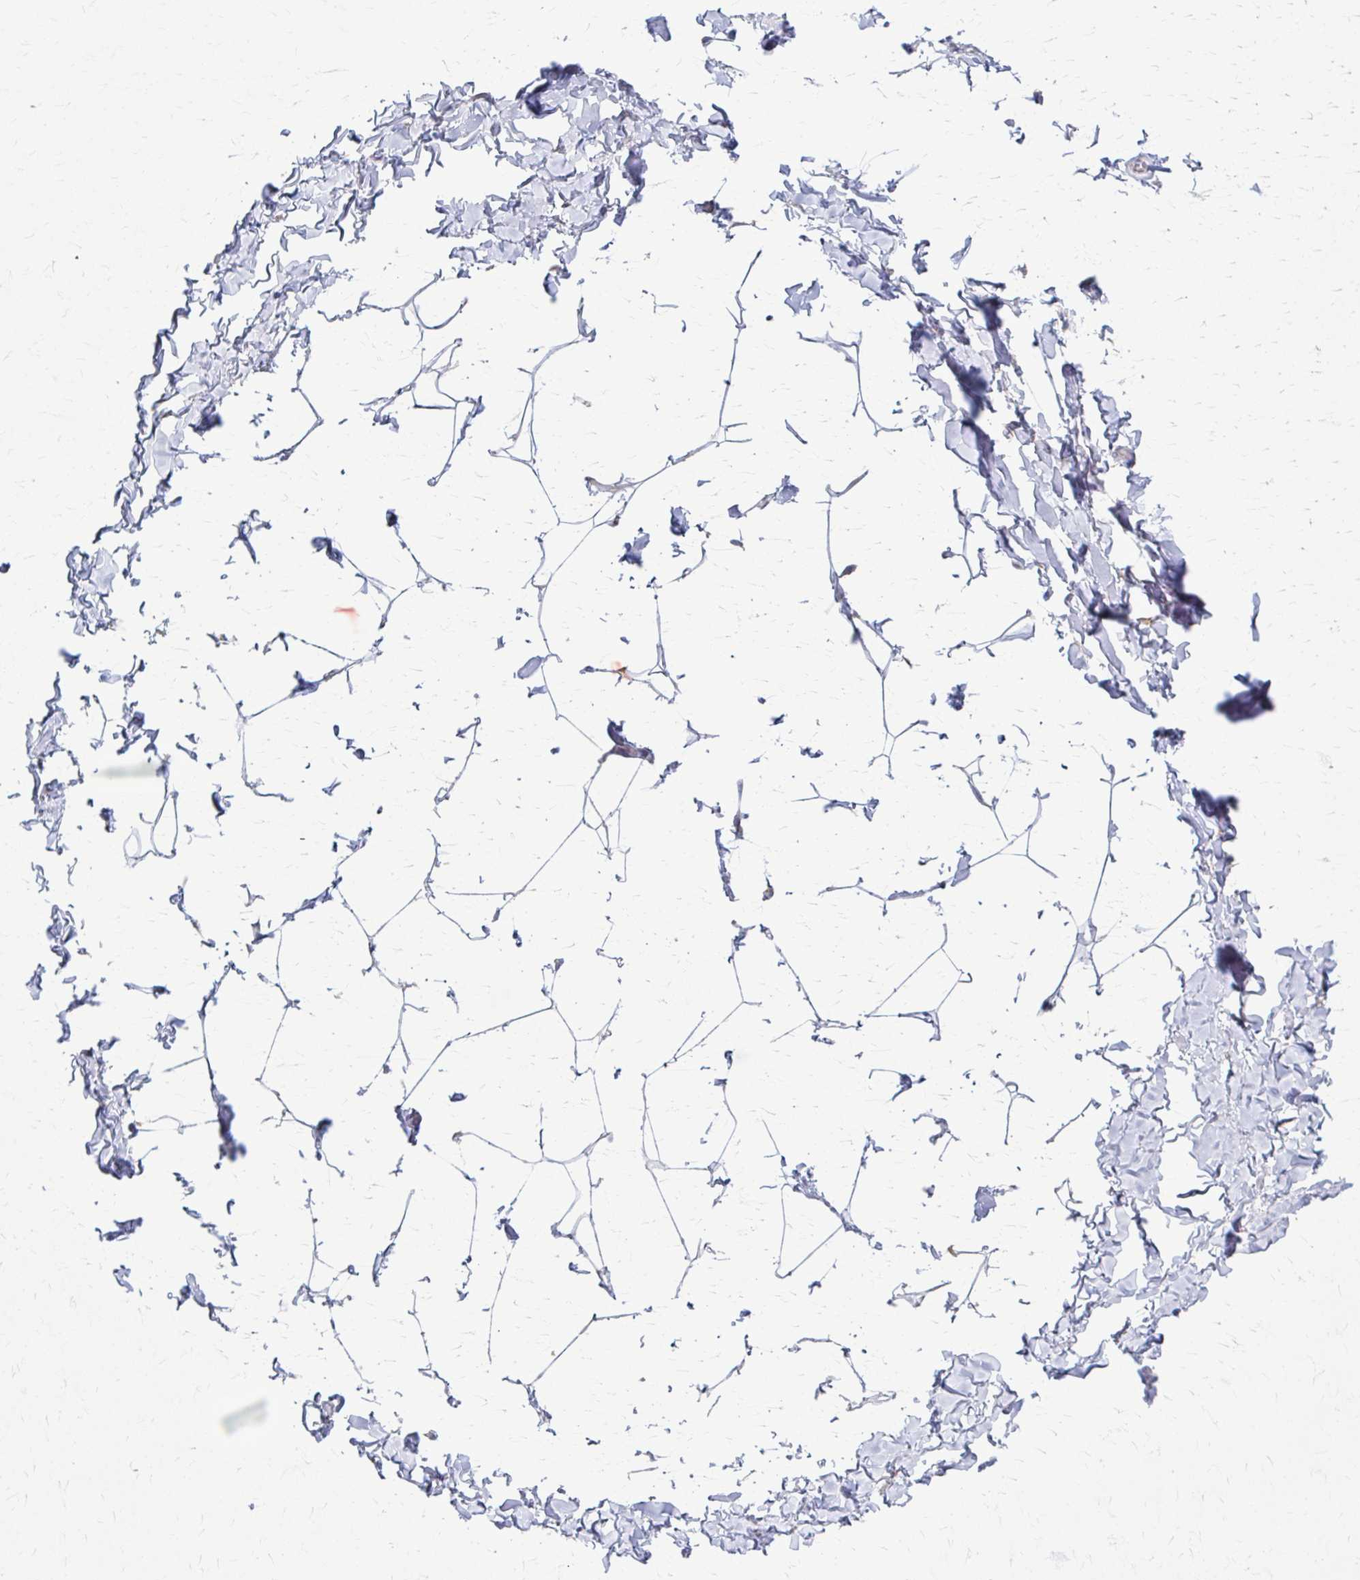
{"staining": {"intensity": "negative", "quantity": "none", "location": "none"}, "tissue": "adipose tissue", "cell_type": "Adipocytes", "image_type": "normal", "snomed": [{"axis": "morphology", "description": "Normal tissue, NOS"}, {"axis": "topography", "description": "Soft tissue"}, {"axis": "topography", "description": "Adipose tissue"}, {"axis": "topography", "description": "Vascular tissue"}, {"axis": "topography", "description": "Peripheral nerve tissue"}], "caption": "IHC micrograph of unremarkable adipose tissue stained for a protein (brown), which demonstrates no positivity in adipocytes.", "gene": "PRKRA", "patient": {"sex": "male", "age": 29}}